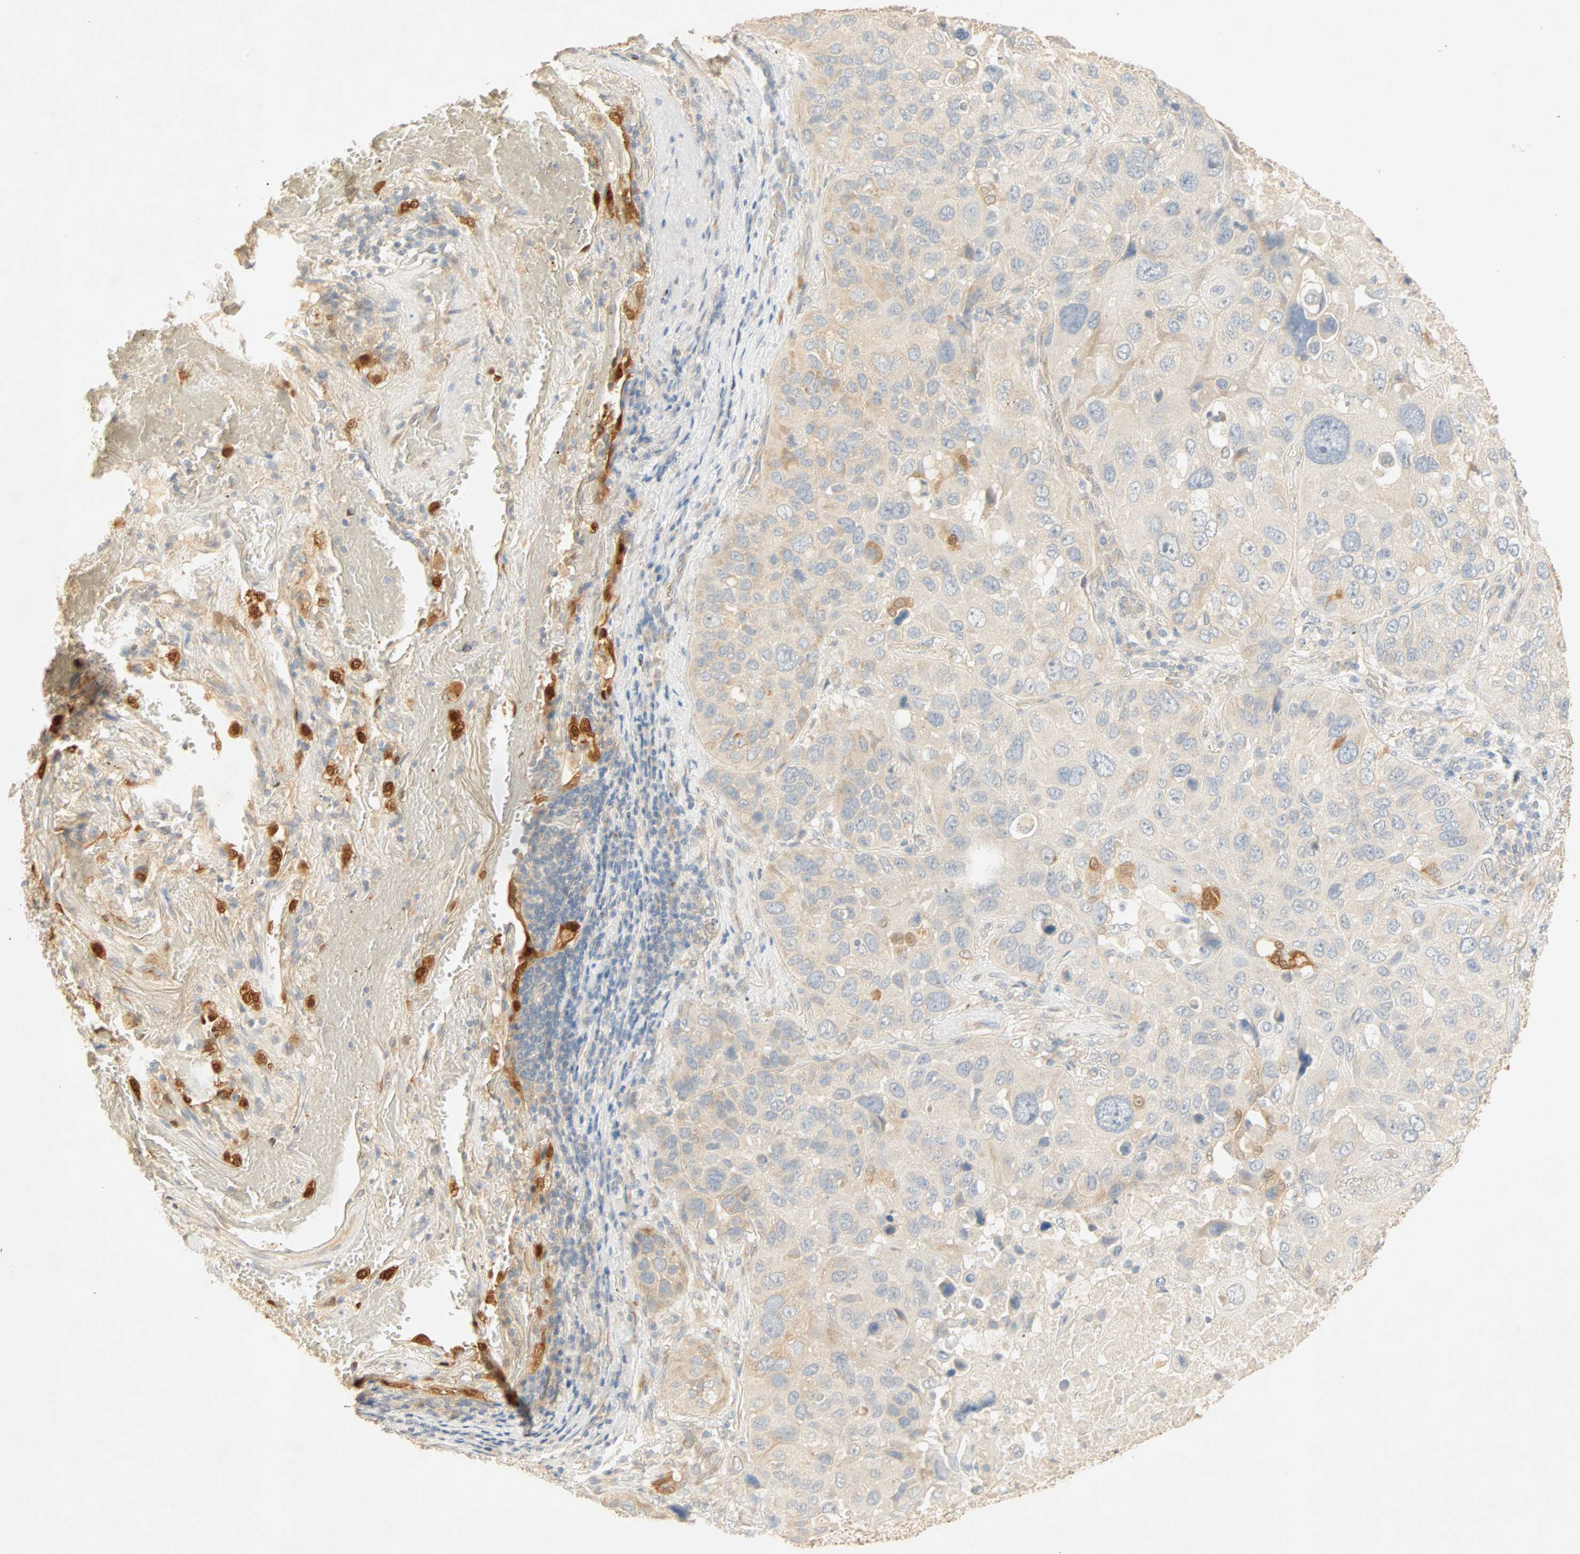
{"staining": {"intensity": "negative", "quantity": "none", "location": "none"}, "tissue": "lung cancer", "cell_type": "Tumor cells", "image_type": "cancer", "snomed": [{"axis": "morphology", "description": "Squamous cell carcinoma, NOS"}, {"axis": "topography", "description": "Lung"}], "caption": "Squamous cell carcinoma (lung) was stained to show a protein in brown. There is no significant expression in tumor cells.", "gene": "SELENBP1", "patient": {"sex": "male", "age": 57}}